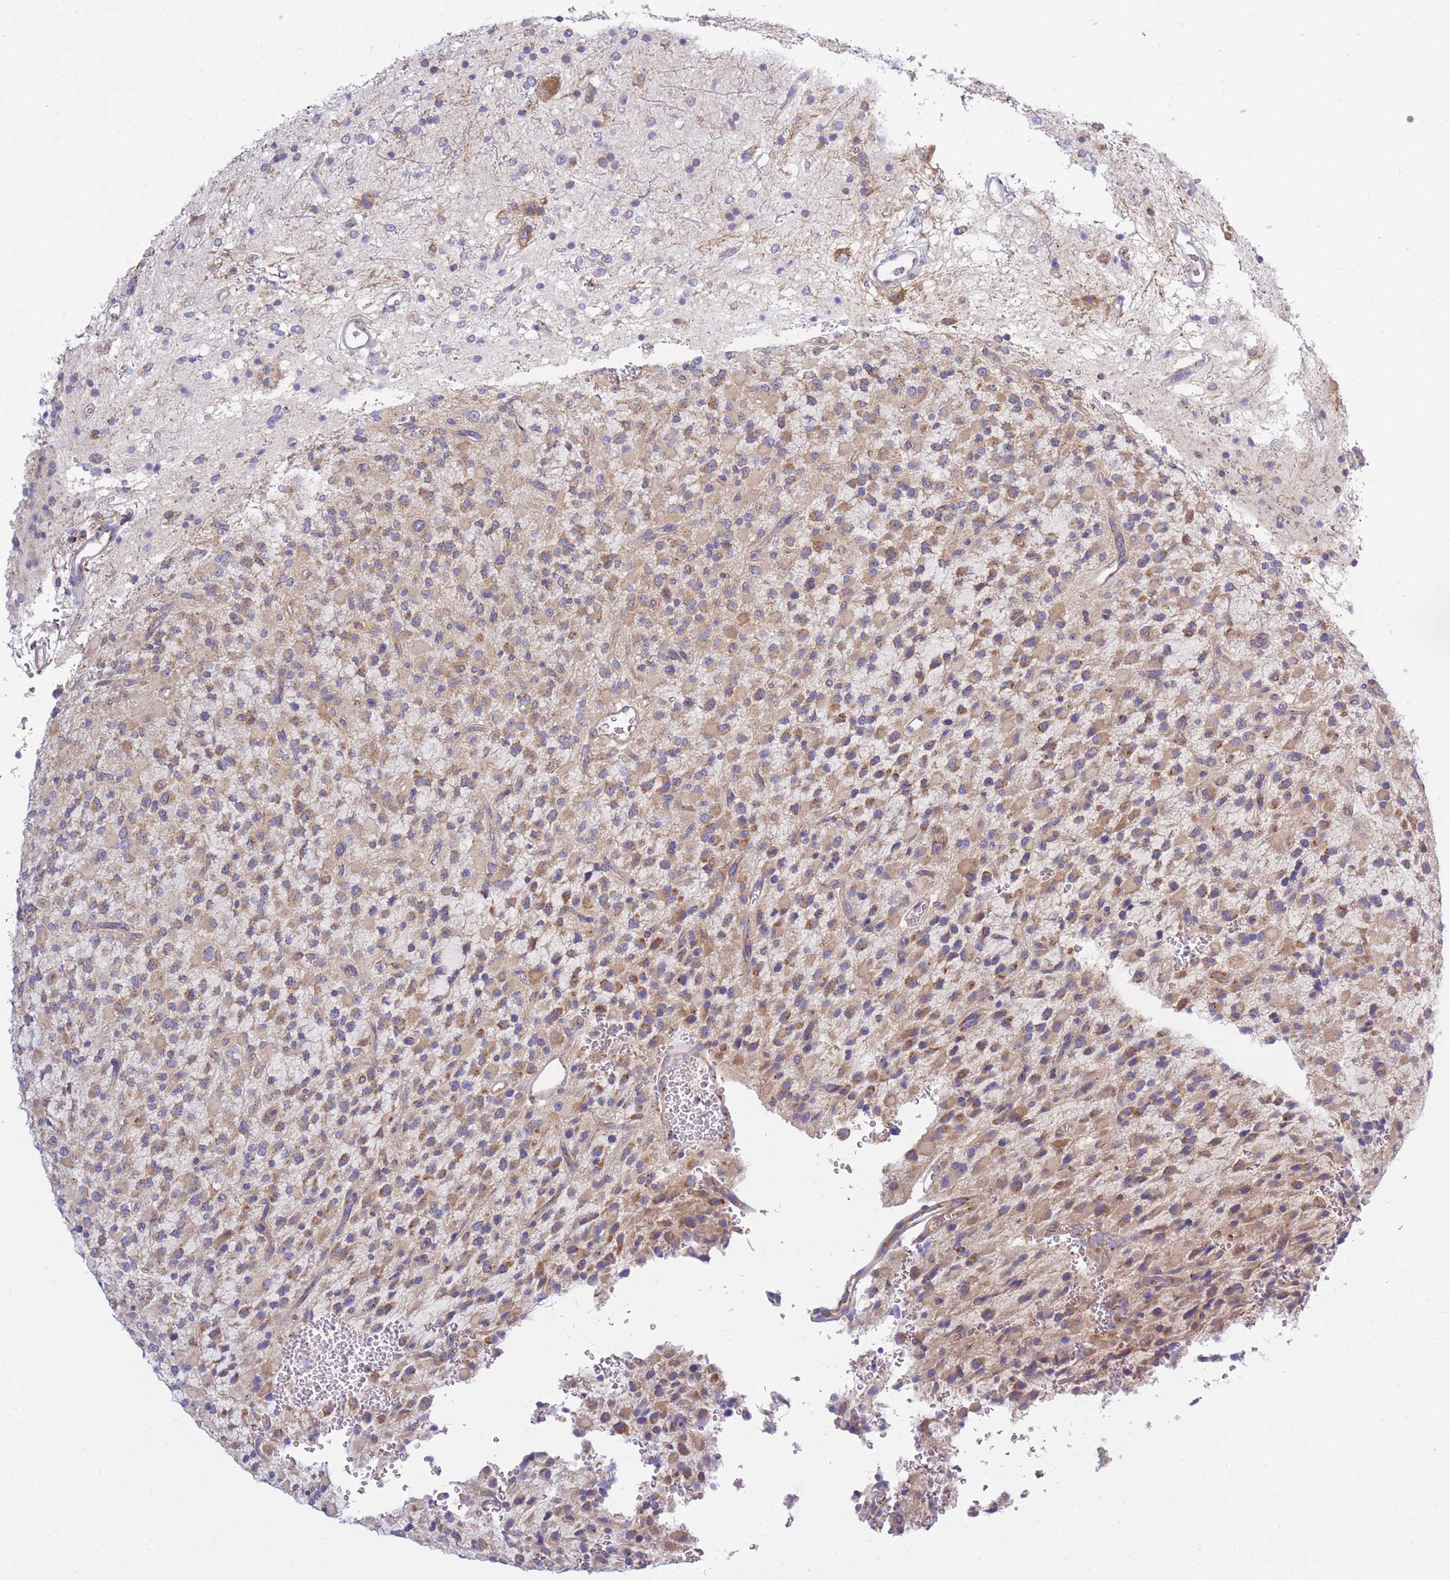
{"staining": {"intensity": "moderate", "quantity": "25%-75%", "location": "cytoplasmic/membranous"}, "tissue": "glioma", "cell_type": "Tumor cells", "image_type": "cancer", "snomed": [{"axis": "morphology", "description": "Glioma, malignant, High grade"}, {"axis": "topography", "description": "Brain"}], "caption": "Protein staining by IHC exhibits moderate cytoplasmic/membranous staining in about 25%-75% of tumor cells in malignant glioma (high-grade).", "gene": "COPG2", "patient": {"sex": "male", "age": 34}}